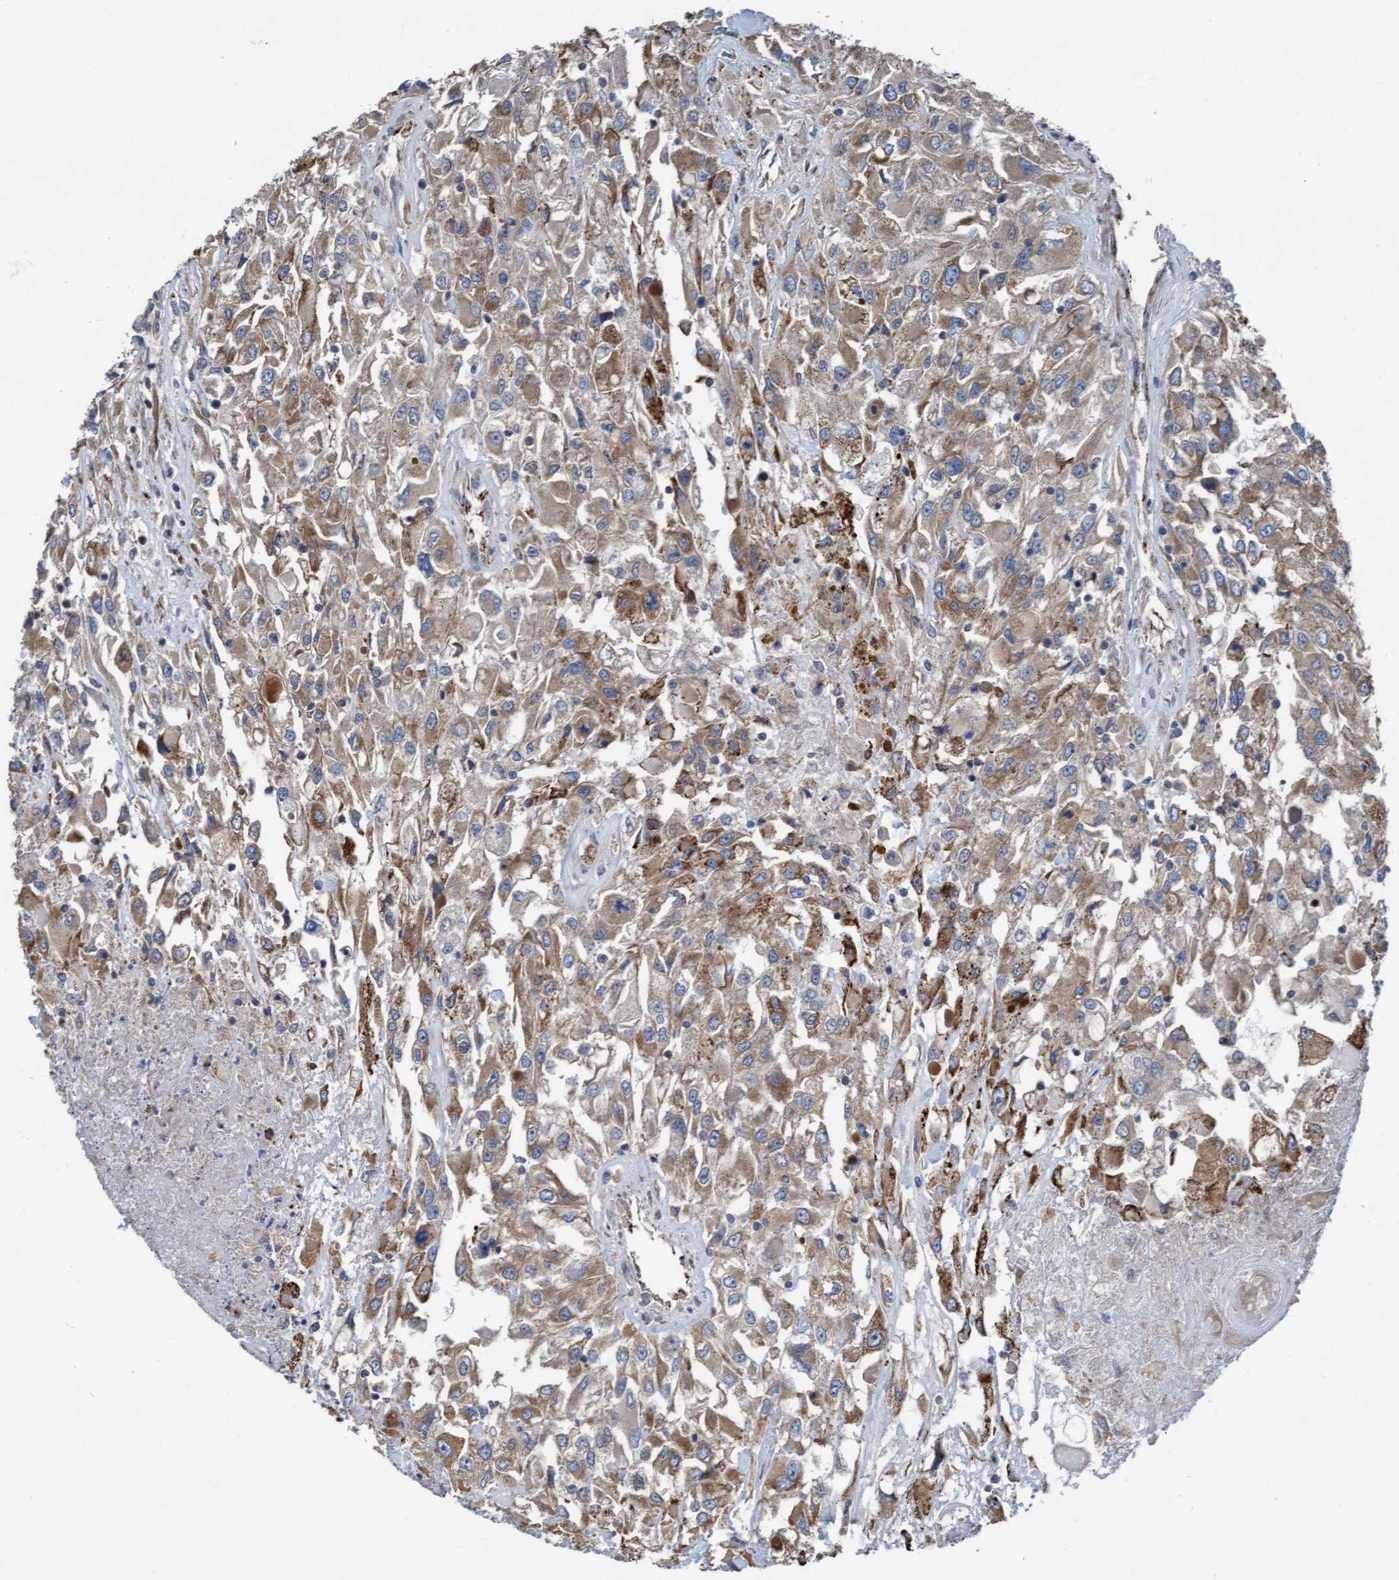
{"staining": {"intensity": "moderate", "quantity": ">75%", "location": "cytoplasmic/membranous"}, "tissue": "renal cancer", "cell_type": "Tumor cells", "image_type": "cancer", "snomed": [{"axis": "morphology", "description": "Adenocarcinoma, NOS"}, {"axis": "topography", "description": "Kidney"}], "caption": "Protein staining of renal cancer (adenocarcinoma) tissue reveals moderate cytoplasmic/membranous positivity in approximately >75% of tumor cells.", "gene": "KLHL26", "patient": {"sex": "female", "age": 52}}